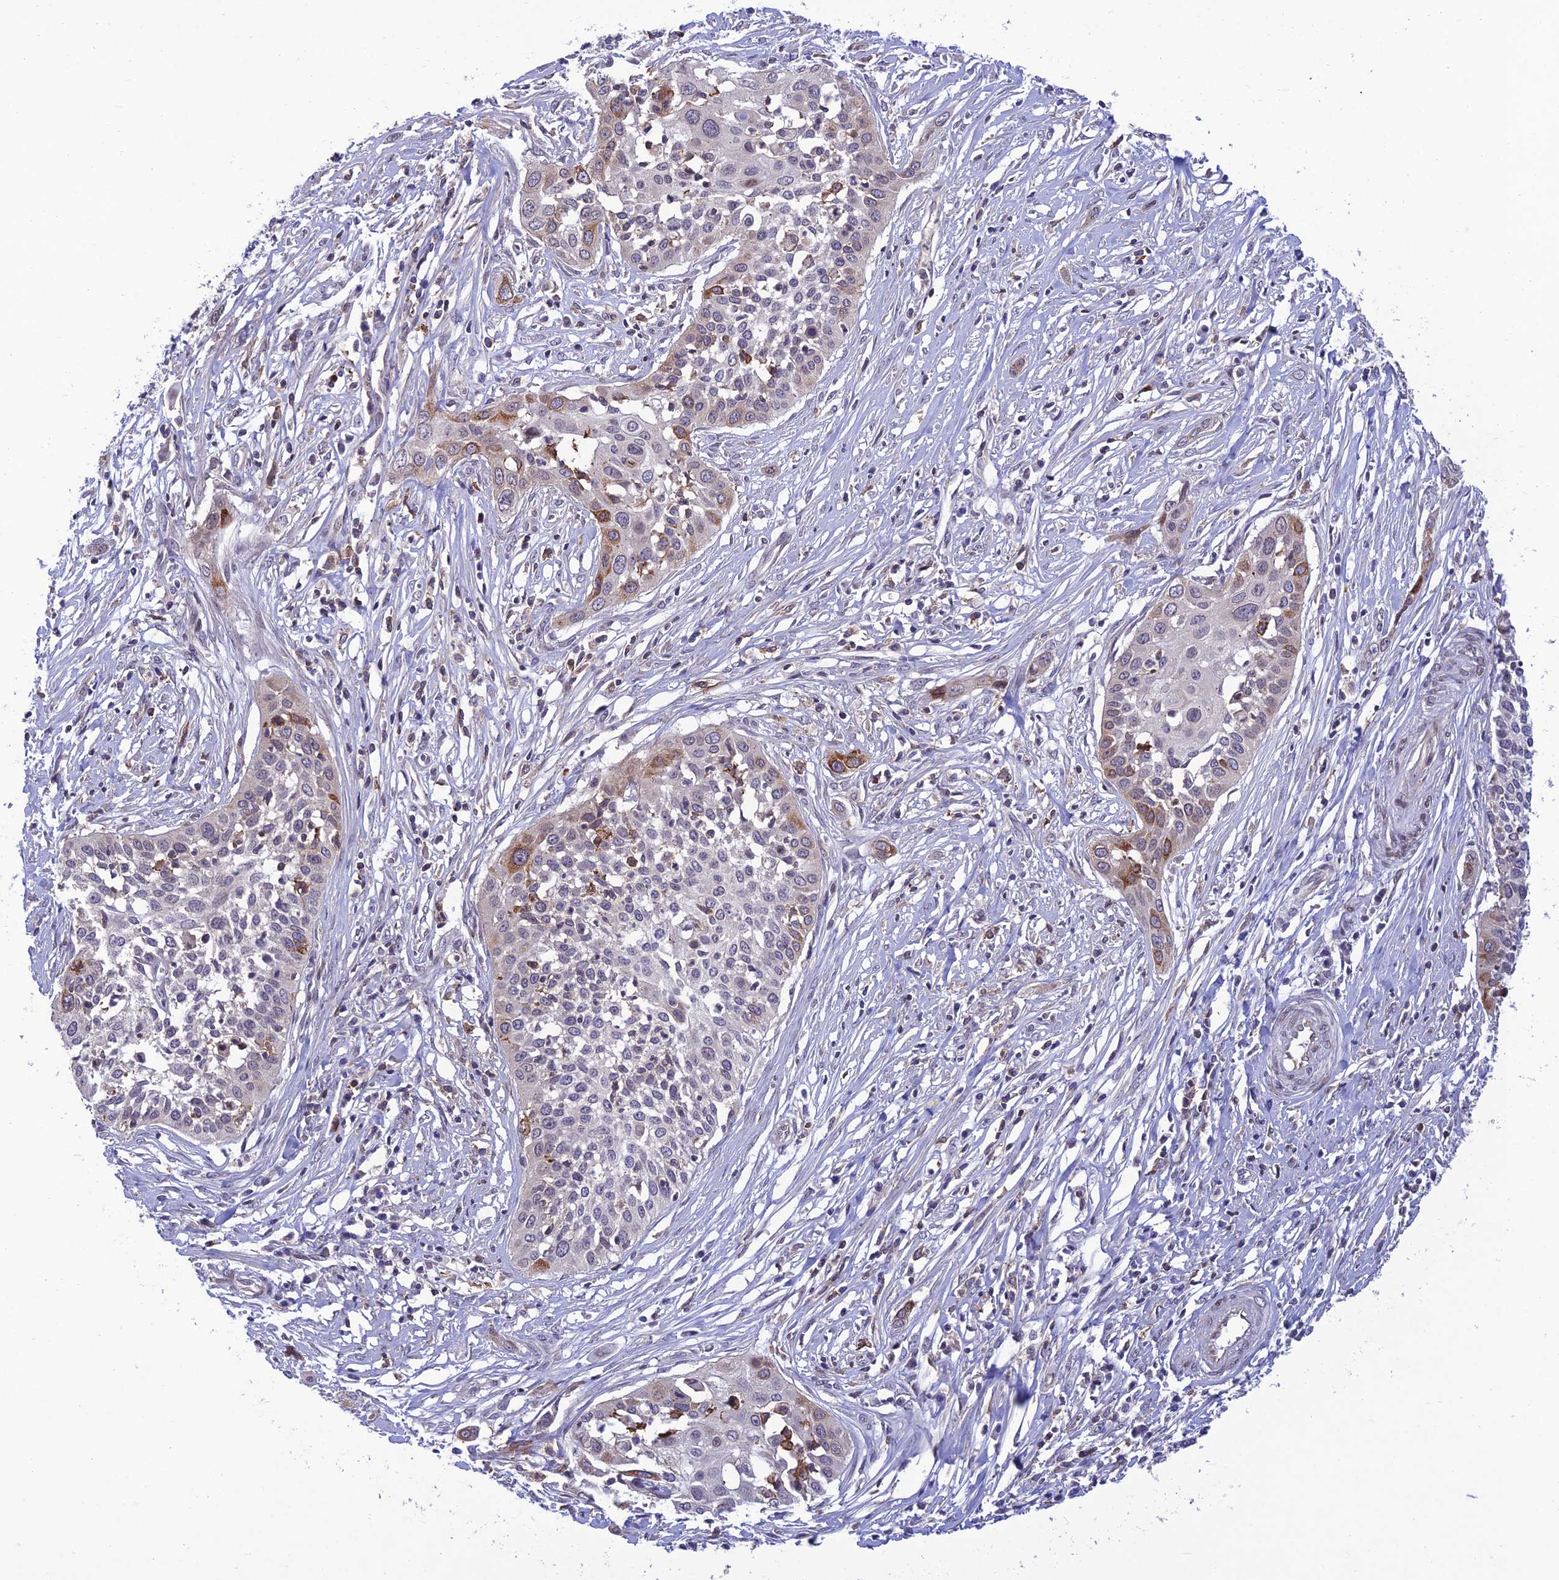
{"staining": {"intensity": "moderate", "quantity": "<25%", "location": "cytoplasmic/membranous"}, "tissue": "cervical cancer", "cell_type": "Tumor cells", "image_type": "cancer", "snomed": [{"axis": "morphology", "description": "Squamous cell carcinoma, NOS"}, {"axis": "topography", "description": "Cervix"}], "caption": "Cervical squamous cell carcinoma tissue displays moderate cytoplasmic/membranous positivity in approximately <25% of tumor cells, visualized by immunohistochemistry. The staining was performed using DAB, with brown indicating positive protein expression. Nuclei are stained blue with hematoxylin.", "gene": "FAM76A", "patient": {"sex": "female", "age": 34}}